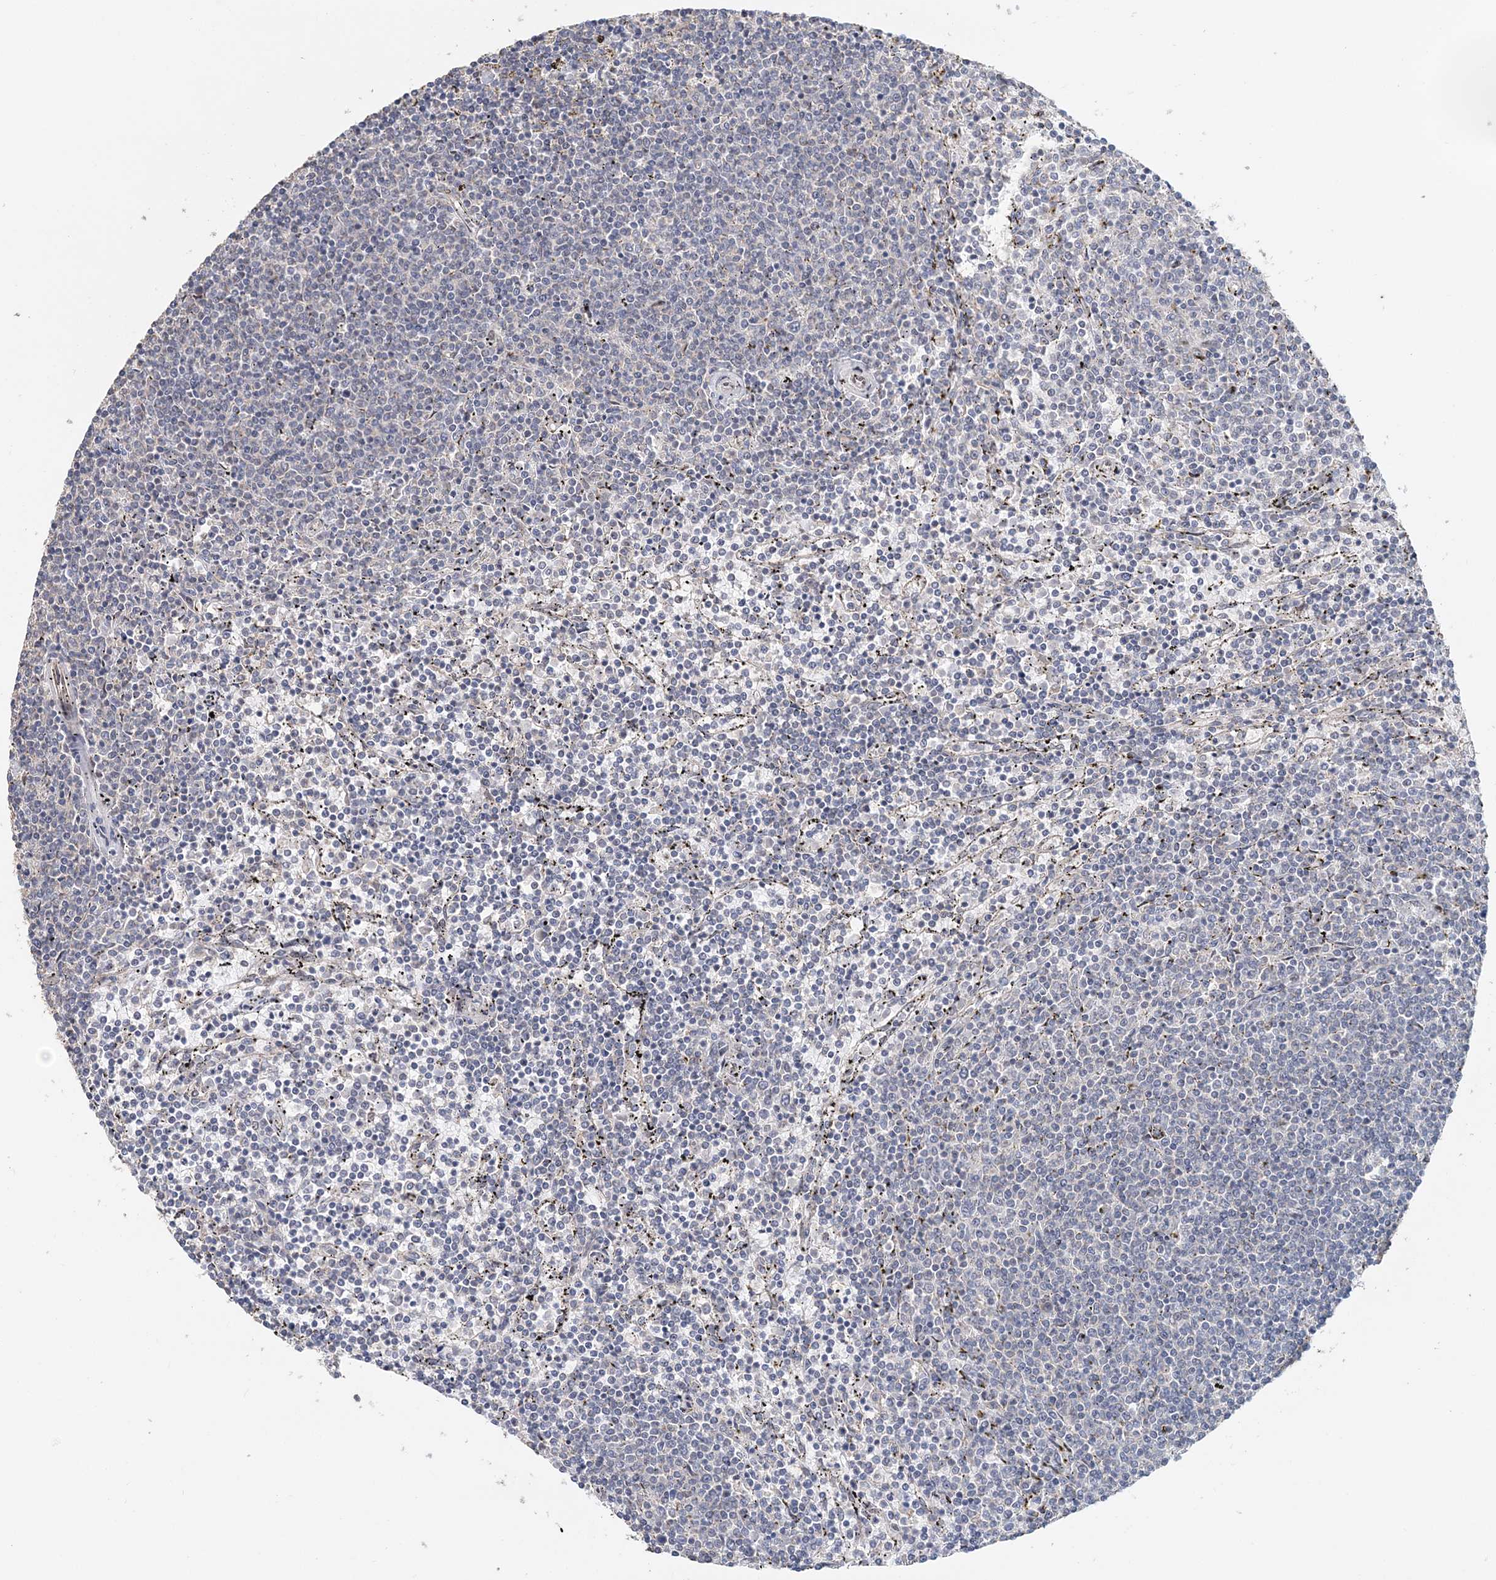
{"staining": {"intensity": "negative", "quantity": "none", "location": "none"}, "tissue": "lymphoma", "cell_type": "Tumor cells", "image_type": "cancer", "snomed": [{"axis": "morphology", "description": "Malignant lymphoma, non-Hodgkin's type, Low grade"}, {"axis": "topography", "description": "Spleen"}], "caption": "Immunohistochemical staining of low-grade malignant lymphoma, non-Hodgkin's type reveals no significant positivity in tumor cells.", "gene": "FBXO38", "patient": {"sex": "female", "age": 50}}